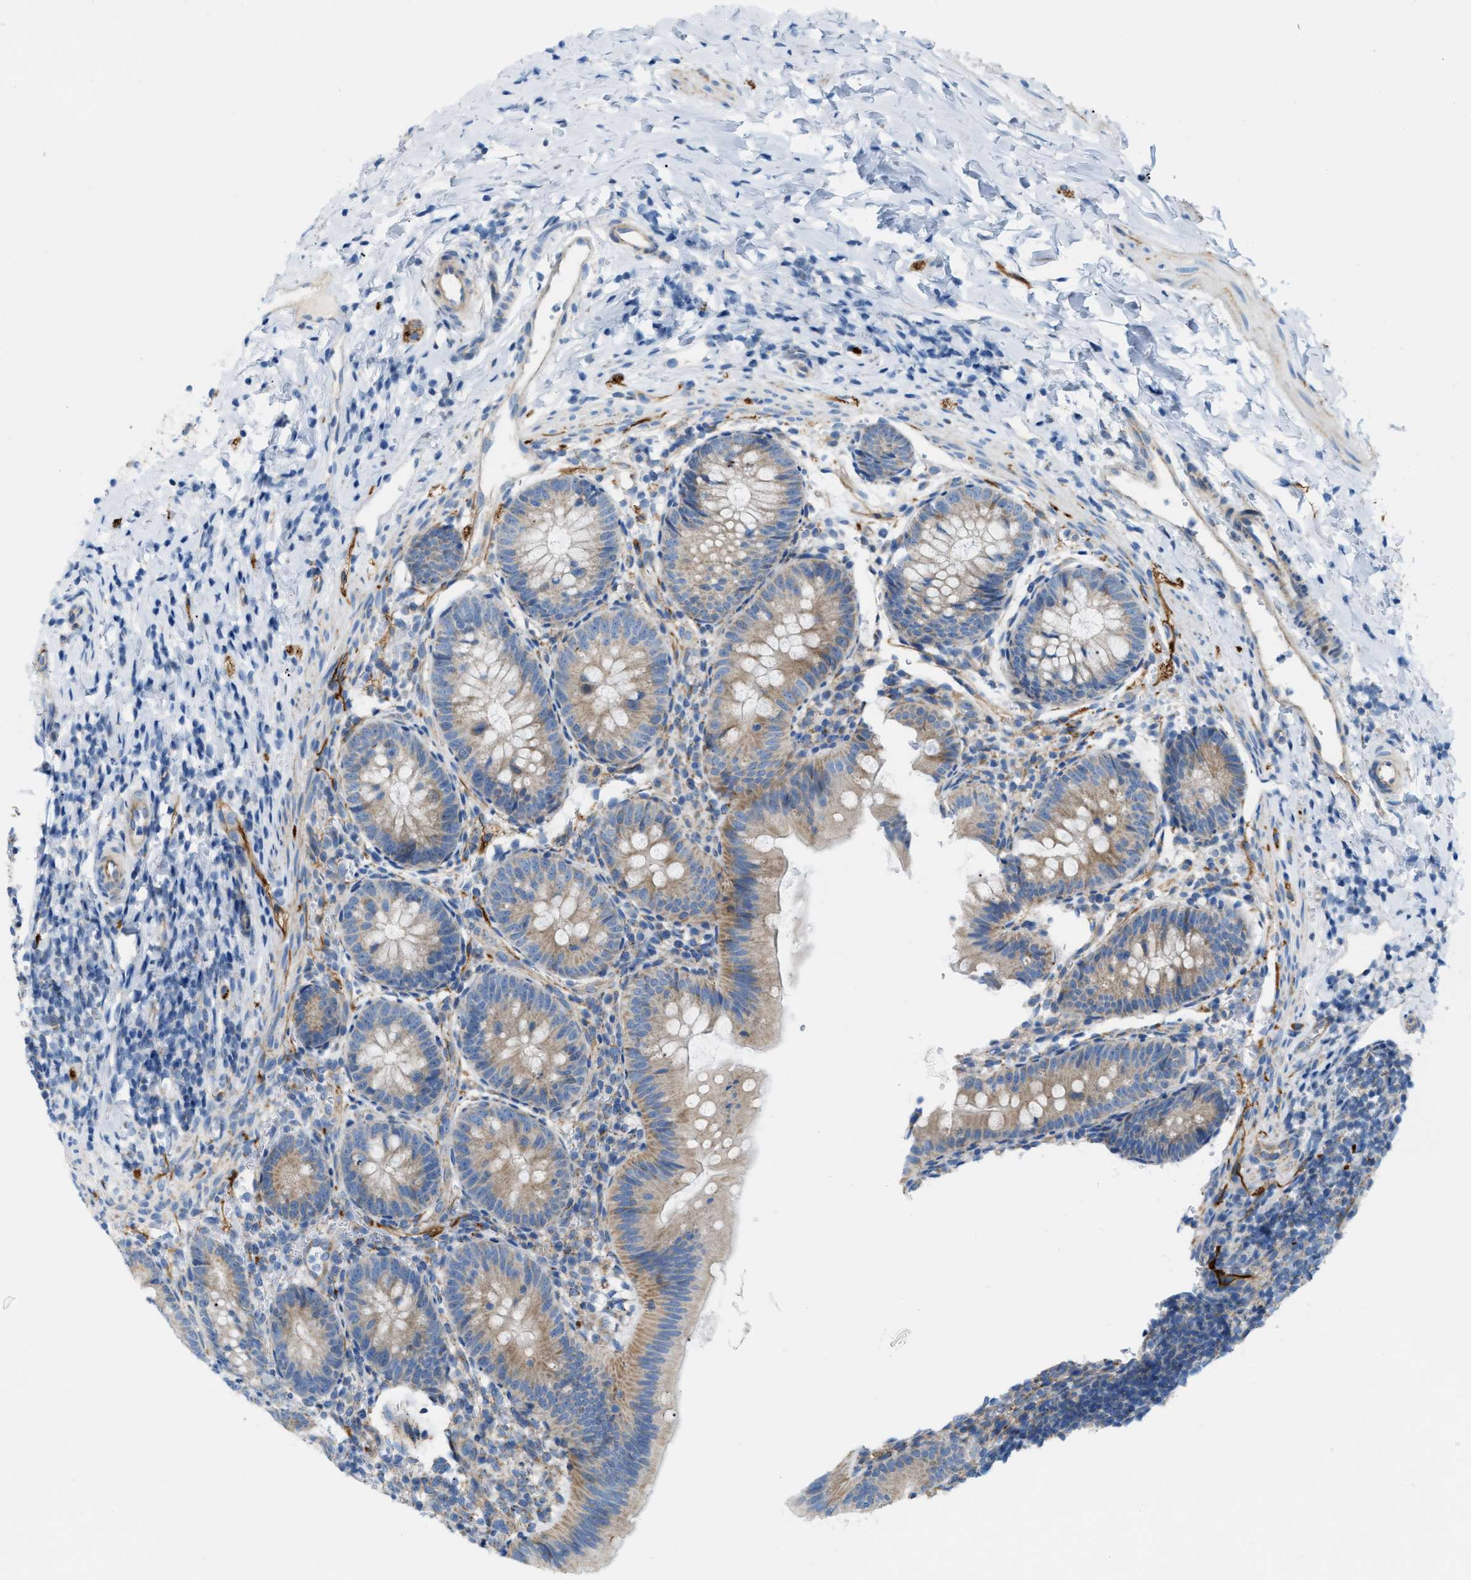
{"staining": {"intensity": "weak", "quantity": "25%-75%", "location": "cytoplasmic/membranous"}, "tissue": "appendix", "cell_type": "Glandular cells", "image_type": "normal", "snomed": [{"axis": "morphology", "description": "Normal tissue, NOS"}, {"axis": "topography", "description": "Appendix"}], "caption": "Human appendix stained with a protein marker shows weak staining in glandular cells.", "gene": "JADE1", "patient": {"sex": "male", "age": 1}}